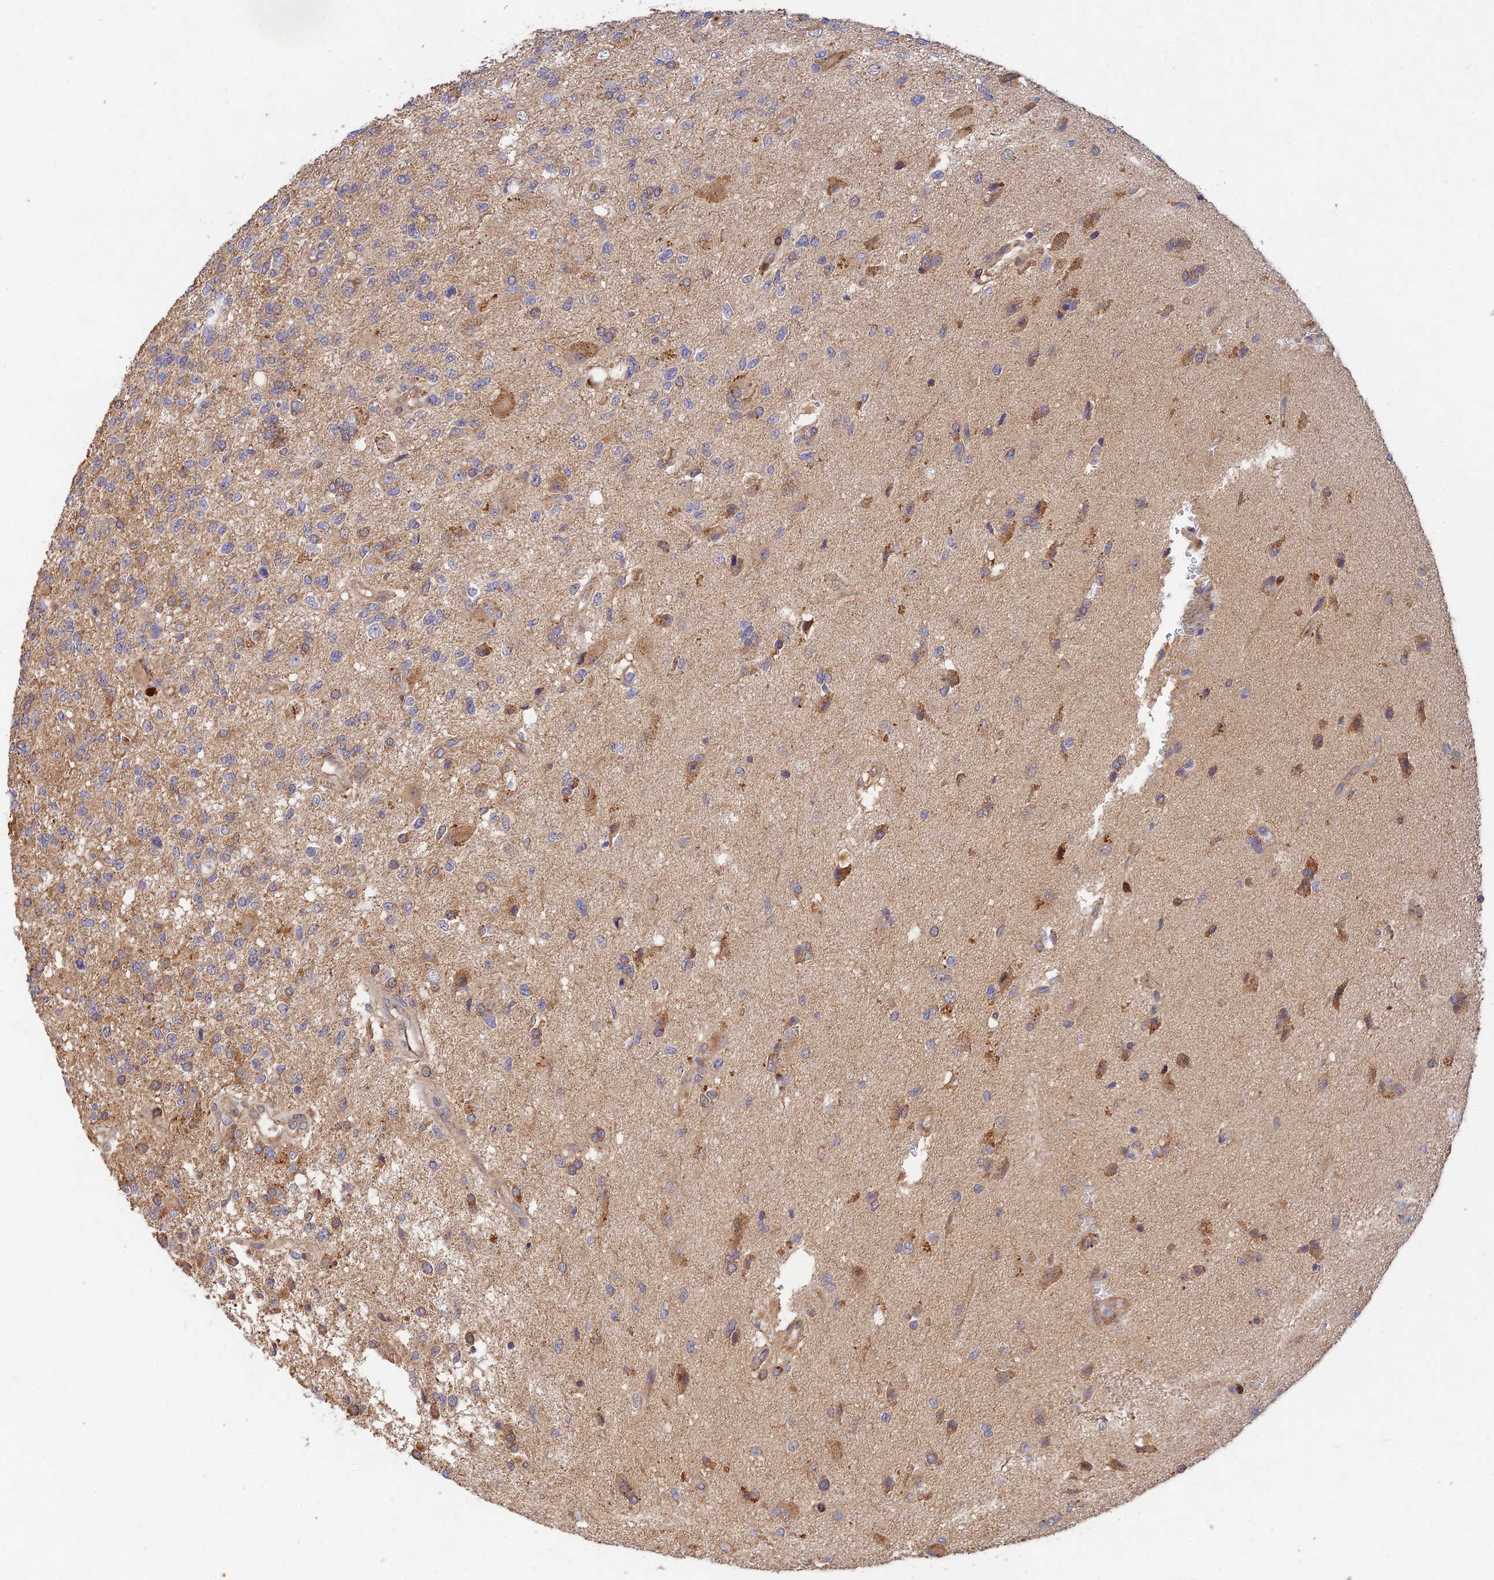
{"staining": {"intensity": "moderate", "quantity": "<25%", "location": "cytoplasmic/membranous"}, "tissue": "glioma", "cell_type": "Tumor cells", "image_type": "cancer", "snomed": [{"axis": "morphology", "description": "Glioma, malignant, High grade"}, {"axis": "topography", "description": "Brain"}], "caption": "Moderate cytoplasmic/membranous protein expression is identified in approximately <25% of tumor cells in high-grade glioma (malignant).", "gene": "SLC38A11", "patient": {"sex": "male", "age": 56}}